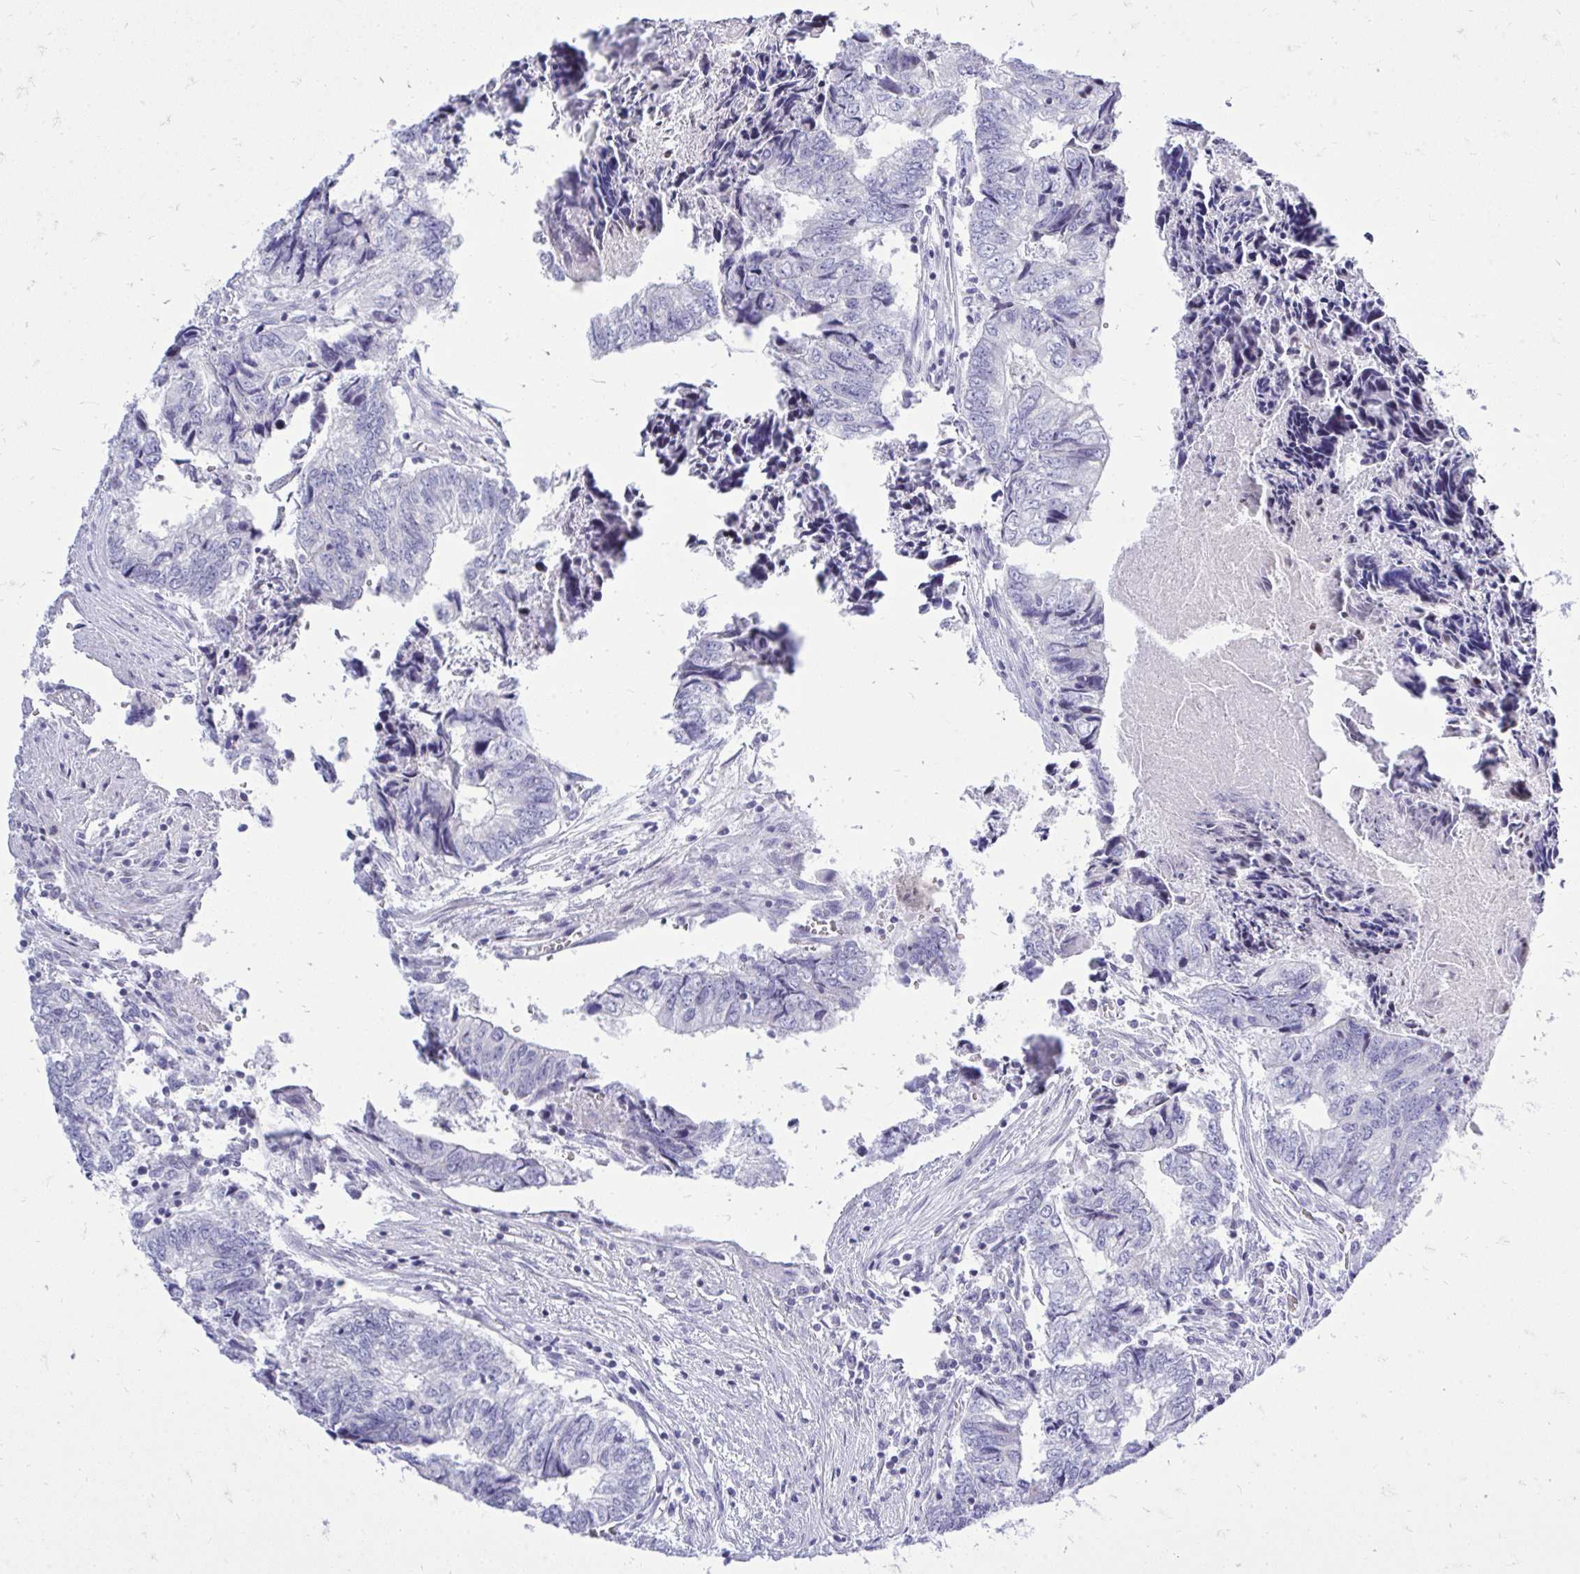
{"staining": {"intensity": "negative", "quantity": "none", "location": "none"}, "tissue": "colorectal cancer", "cell_type": "Tumor cells", "image_type": "cancer", "snomed": [{"axis": "morphology", "description": "Adenocarcinoma, NOS"}, {"axis": "topography", "description": "Colon"}], "caption": "DAB (3,3'-diaminobenzidine) immunohistochemical staining of human colorectal adenocarcinoma shows no significant expression in tumor cells. Brightfield microscopy of immunohistochemistry (IHC) stained with DAB (3,3'-diaminobenzidine) (brown) and hematoxylin (blue), captured at high magnification.", "gene": "GABRA1", "patient": {"sex": "male", "age": 86}}